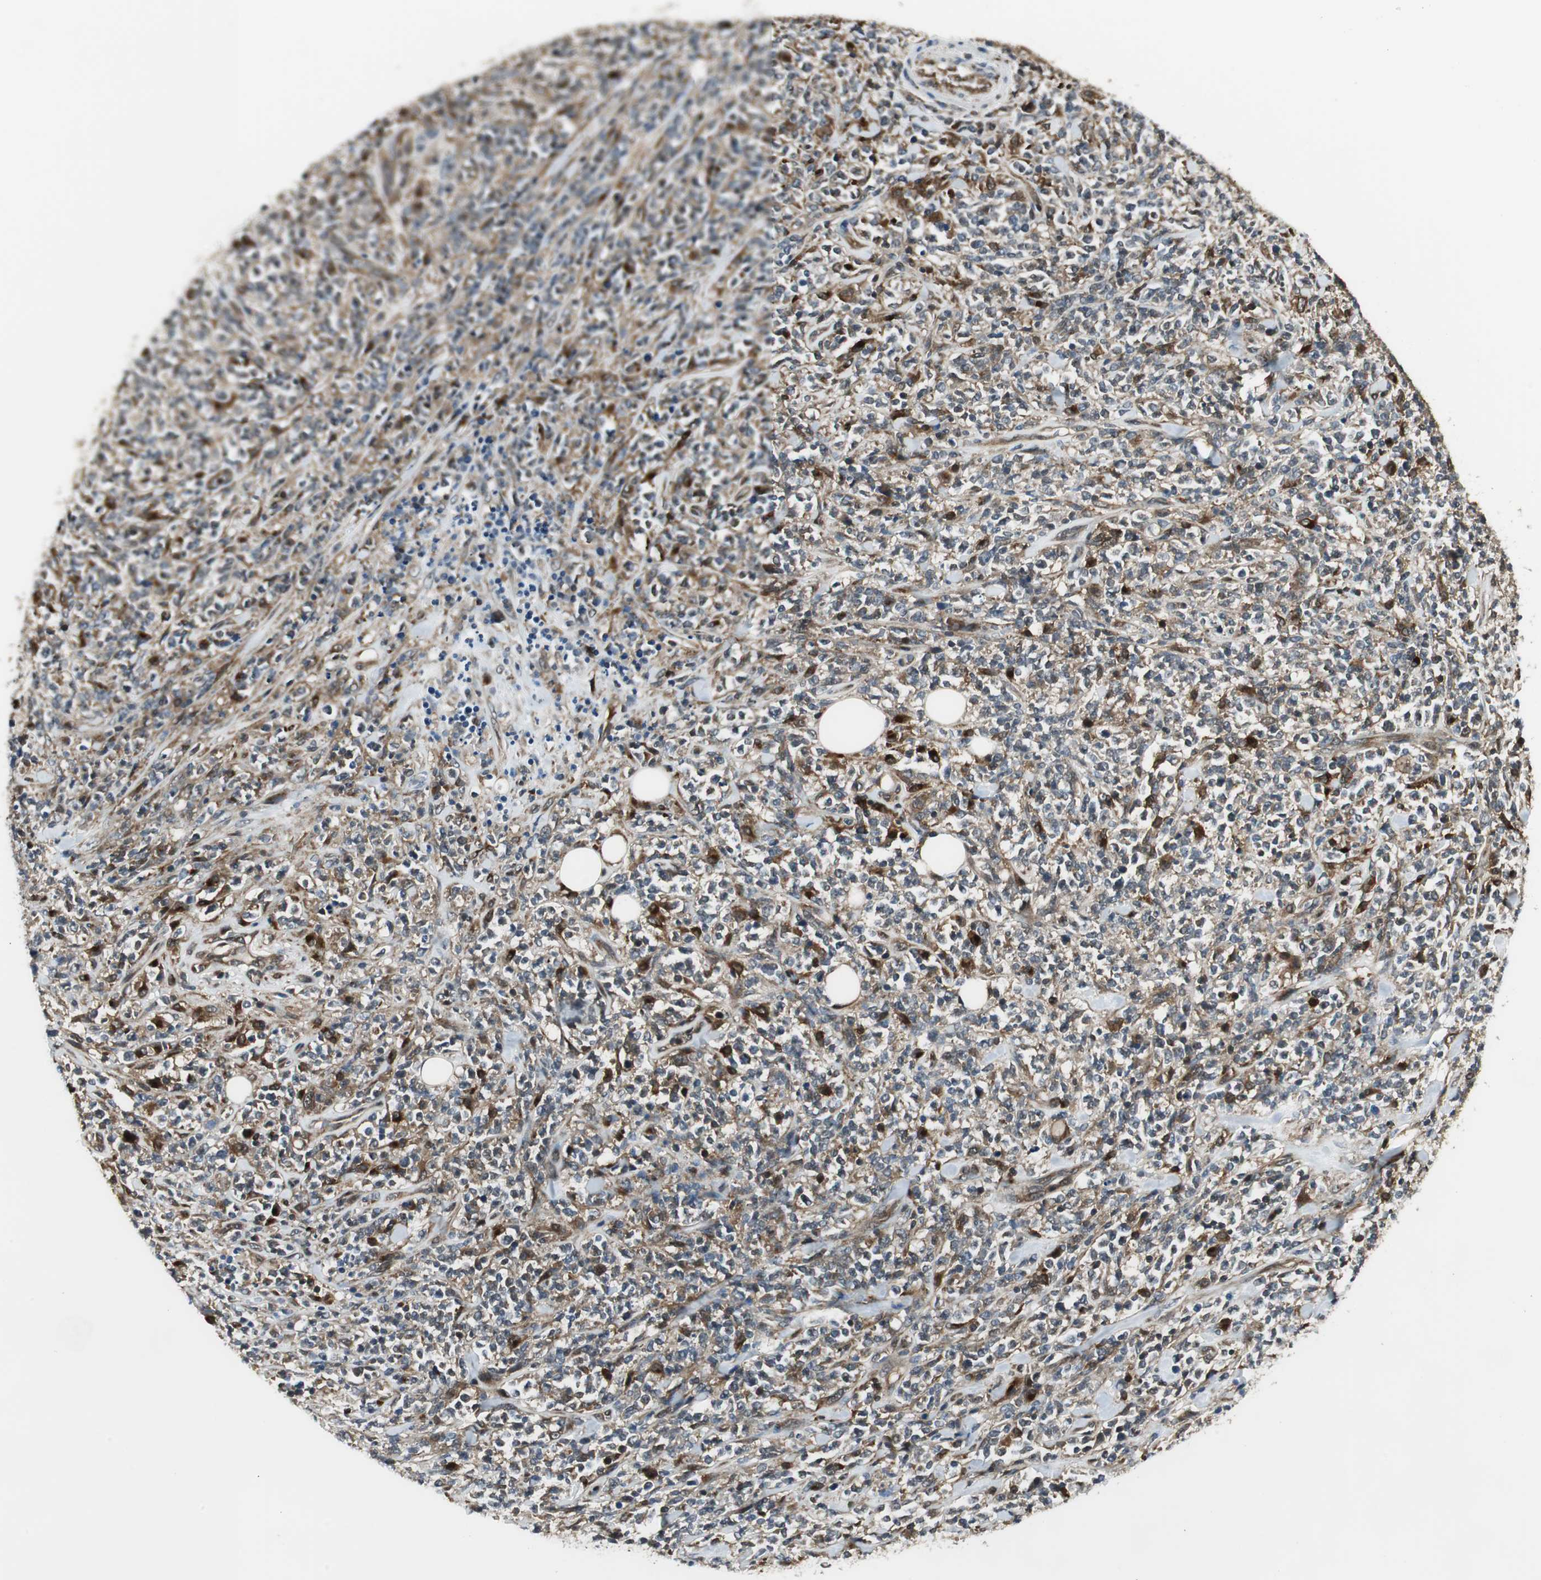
{"staining": {"intensity": "weak", "quantity": "25%-75%", "location": "cytoplasmic/membranous"}, "tissue": "lymphoma", "cell_type": "Tumor cells", "image_type": "cancer", "snomed": [{"axis": "morphology", "description": "Malignant lymphoma, non-Hodgkin's type, High grade"}, {"axis": "topography", "description": "Soft tissue"}], "caption": "This histopathology image displays IHC staining of human lymphoma, with low weak cytoplasmic/membranous expression in about 25%-75% of tumor cells.", "gene": "NCK1", "patient": {"sex": "male", "age": 18}}